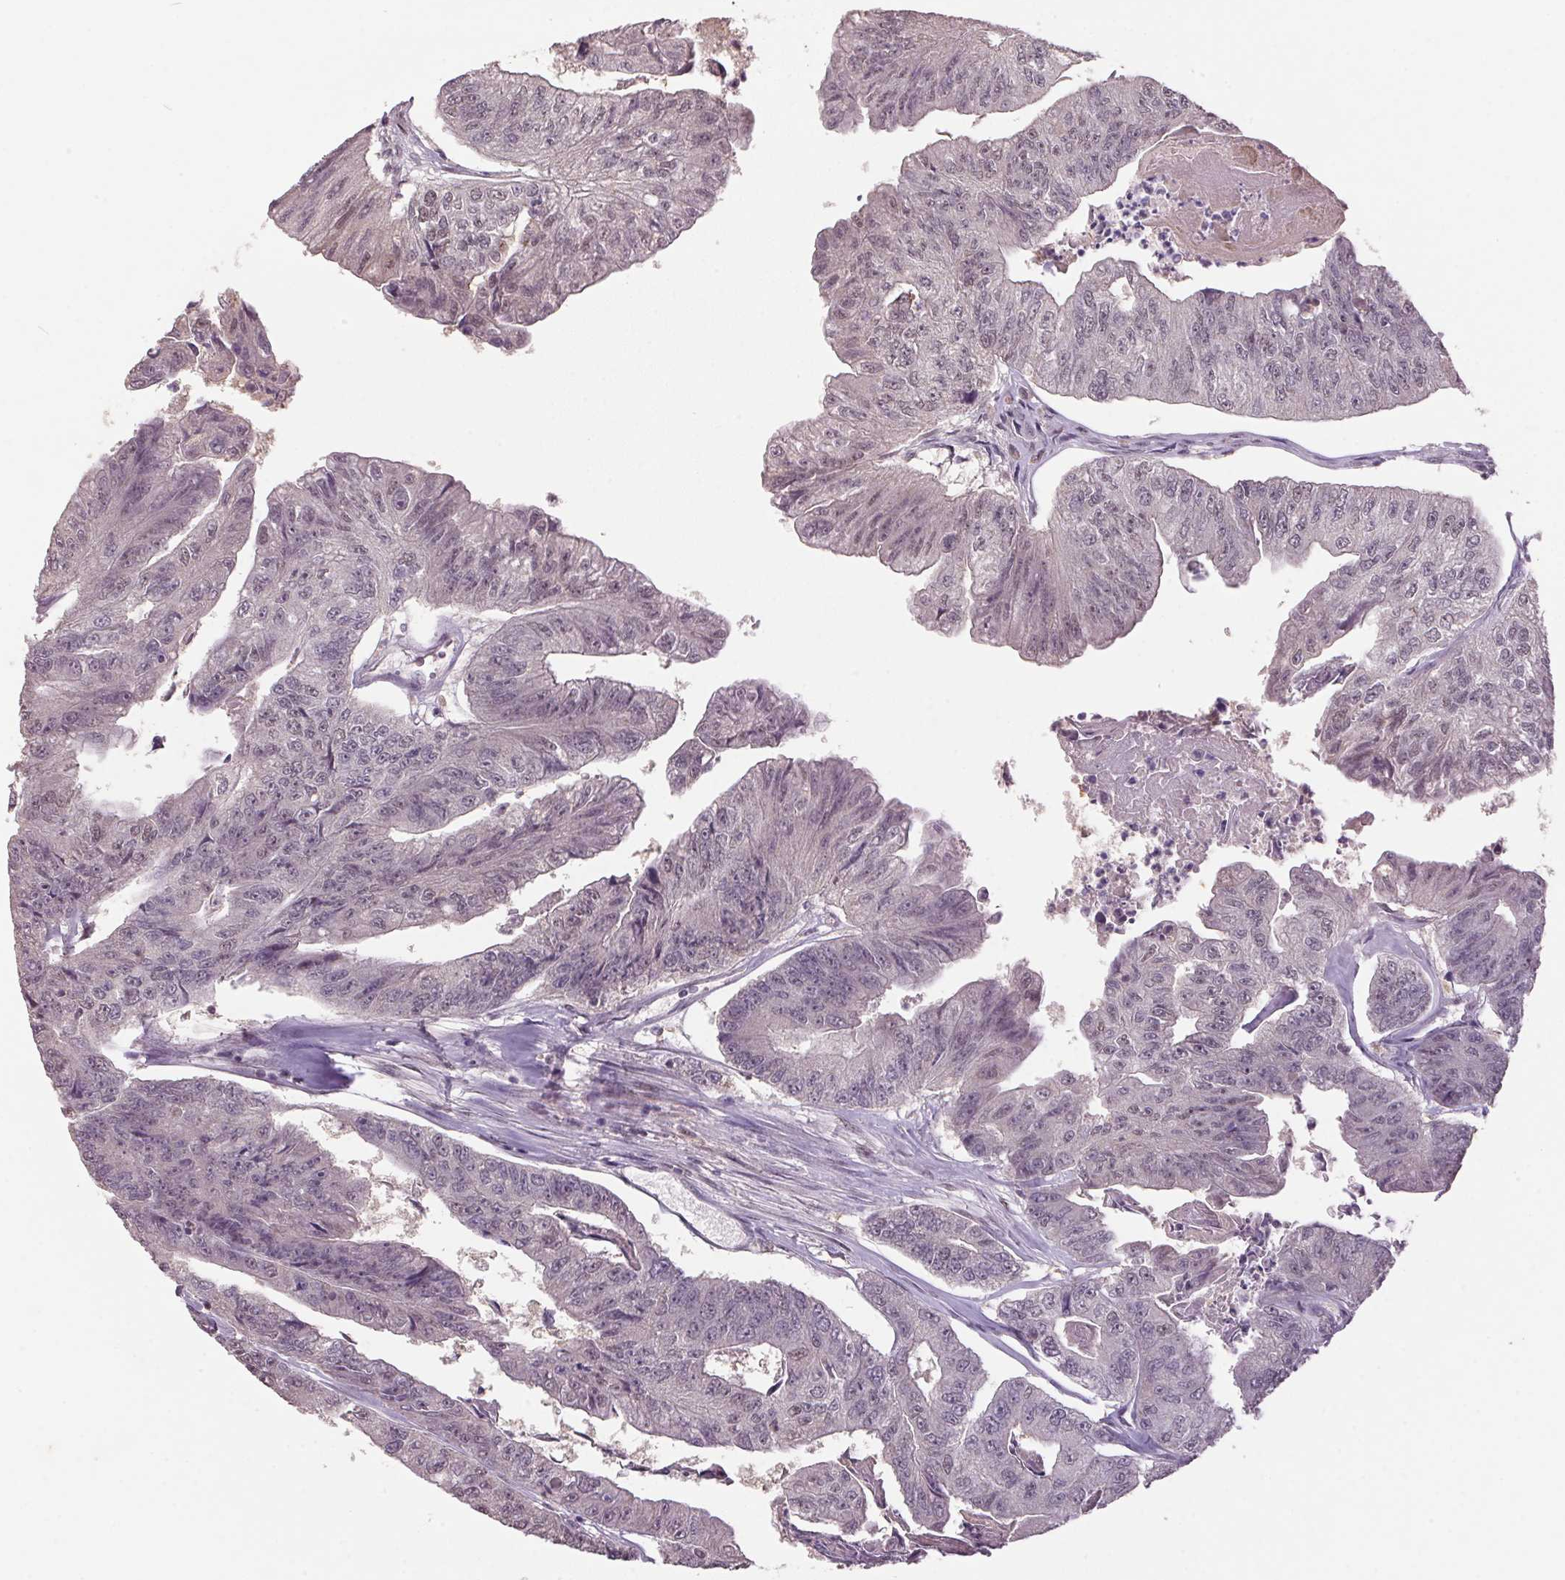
{"staining": {"intensity": "weak", "quantity": "25%-75%", "location": "nuclear"}, "tissue": "colorectal cancer", "cell_type": "Tumor cells", "image_type": "cancer", "snomed": [{"axis": "morphology", "description": "Adenocarcinoma, NOS"}, {"axis": "topography", "description": "Colon"}], "caption": "Adenocarcinoma (colorectal) stained with a protein marker demonstrates weak staining in tumor cells.", "gene": "ZBTB4", "patient": {"sex": "female", "age": 67}}